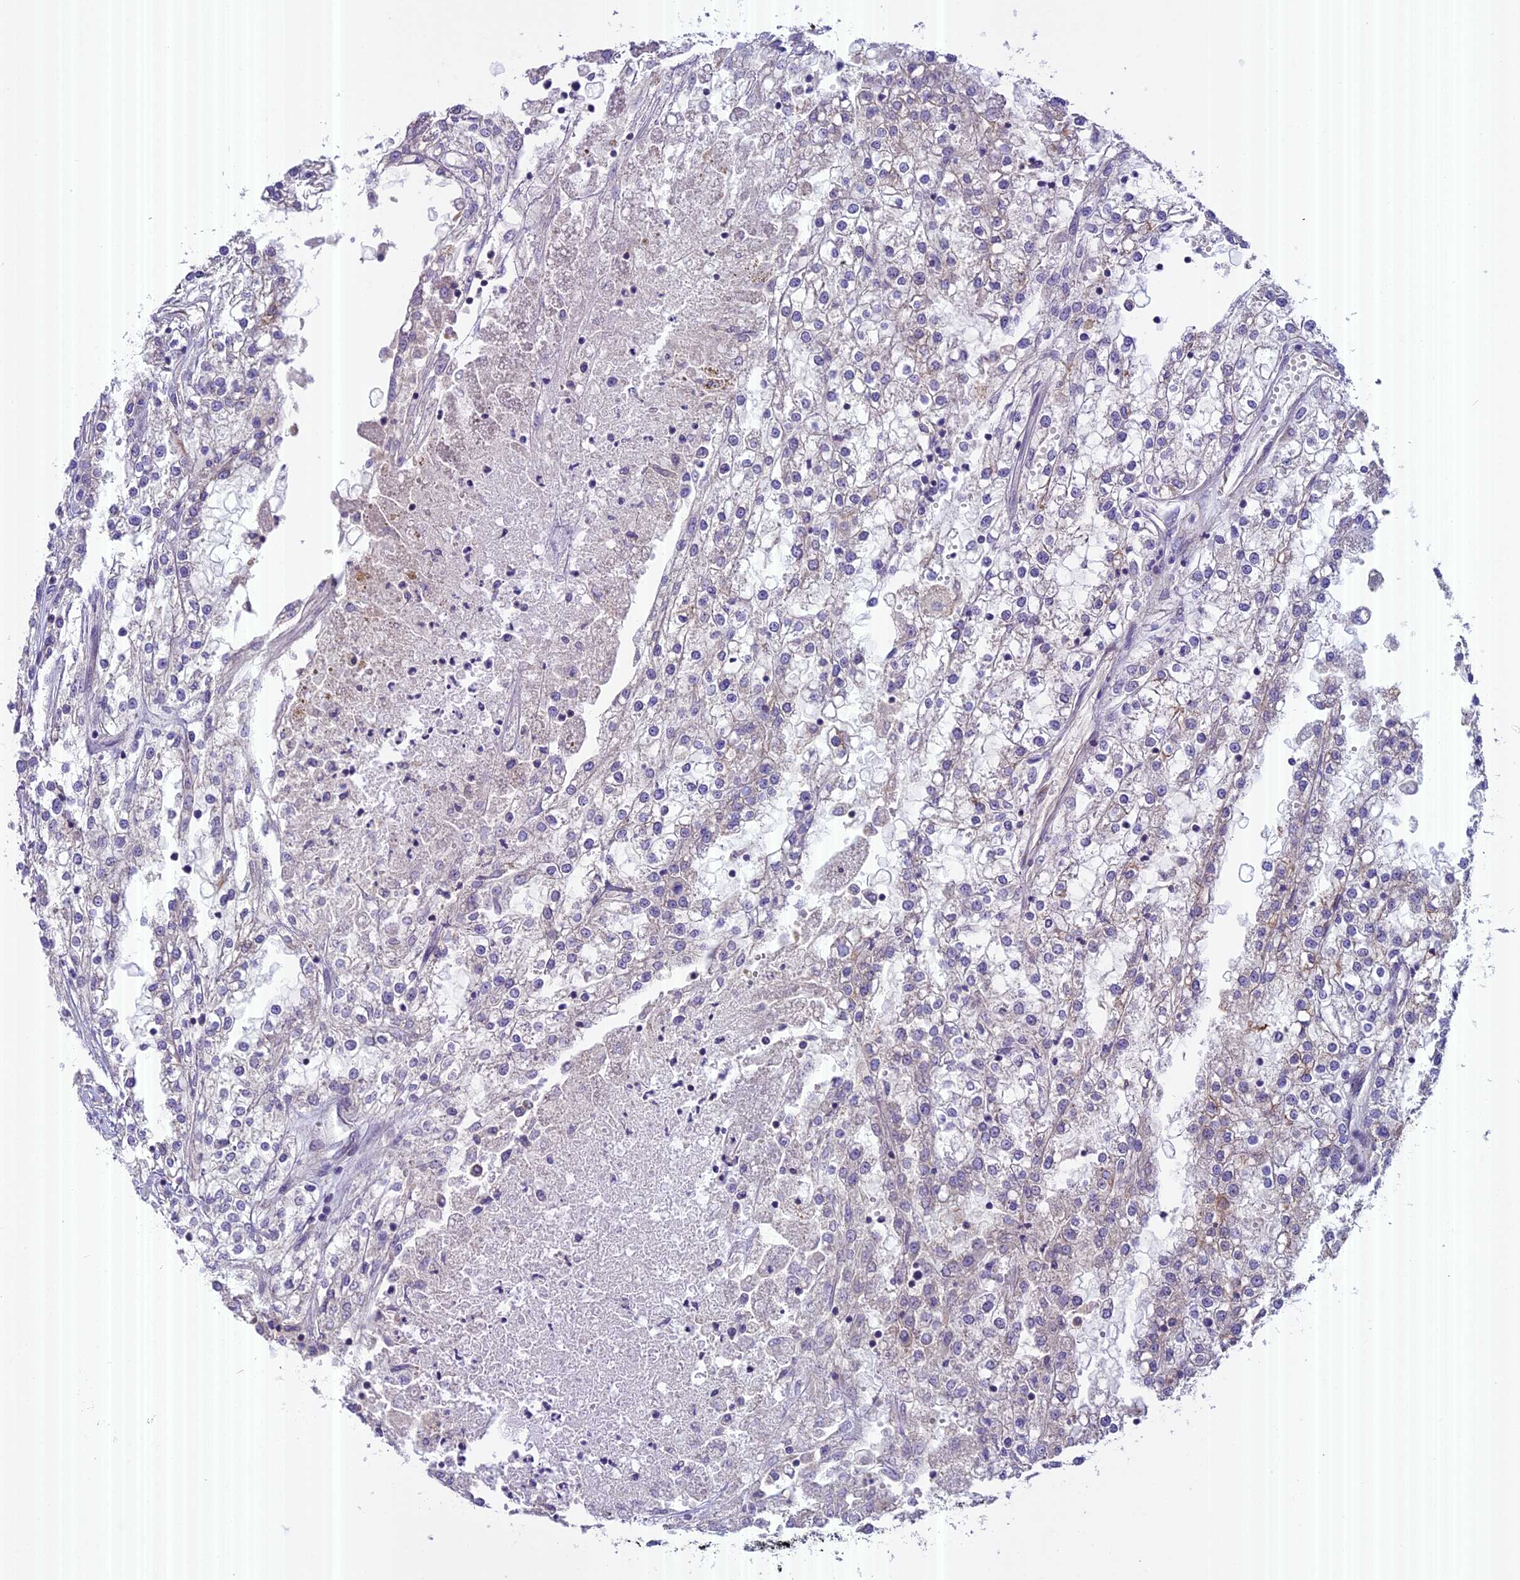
{"staining": {"intensity": "negative", "quantity": "none", "location": "none"}, "tissue": "renal cancer", "cell_type": "Tumor cells", "image_type": "cancer", "snomed": [{"axis": "morphology", "description": "Adenocarcinoma, NOS"}, {"axis": "topography", "description": "Kidney"}], "caption": "Tumor cells are negative for brown protein staining in renal cancer.", "gene": "FAM98C", "patient": {"sex": "female", "age": 52}}